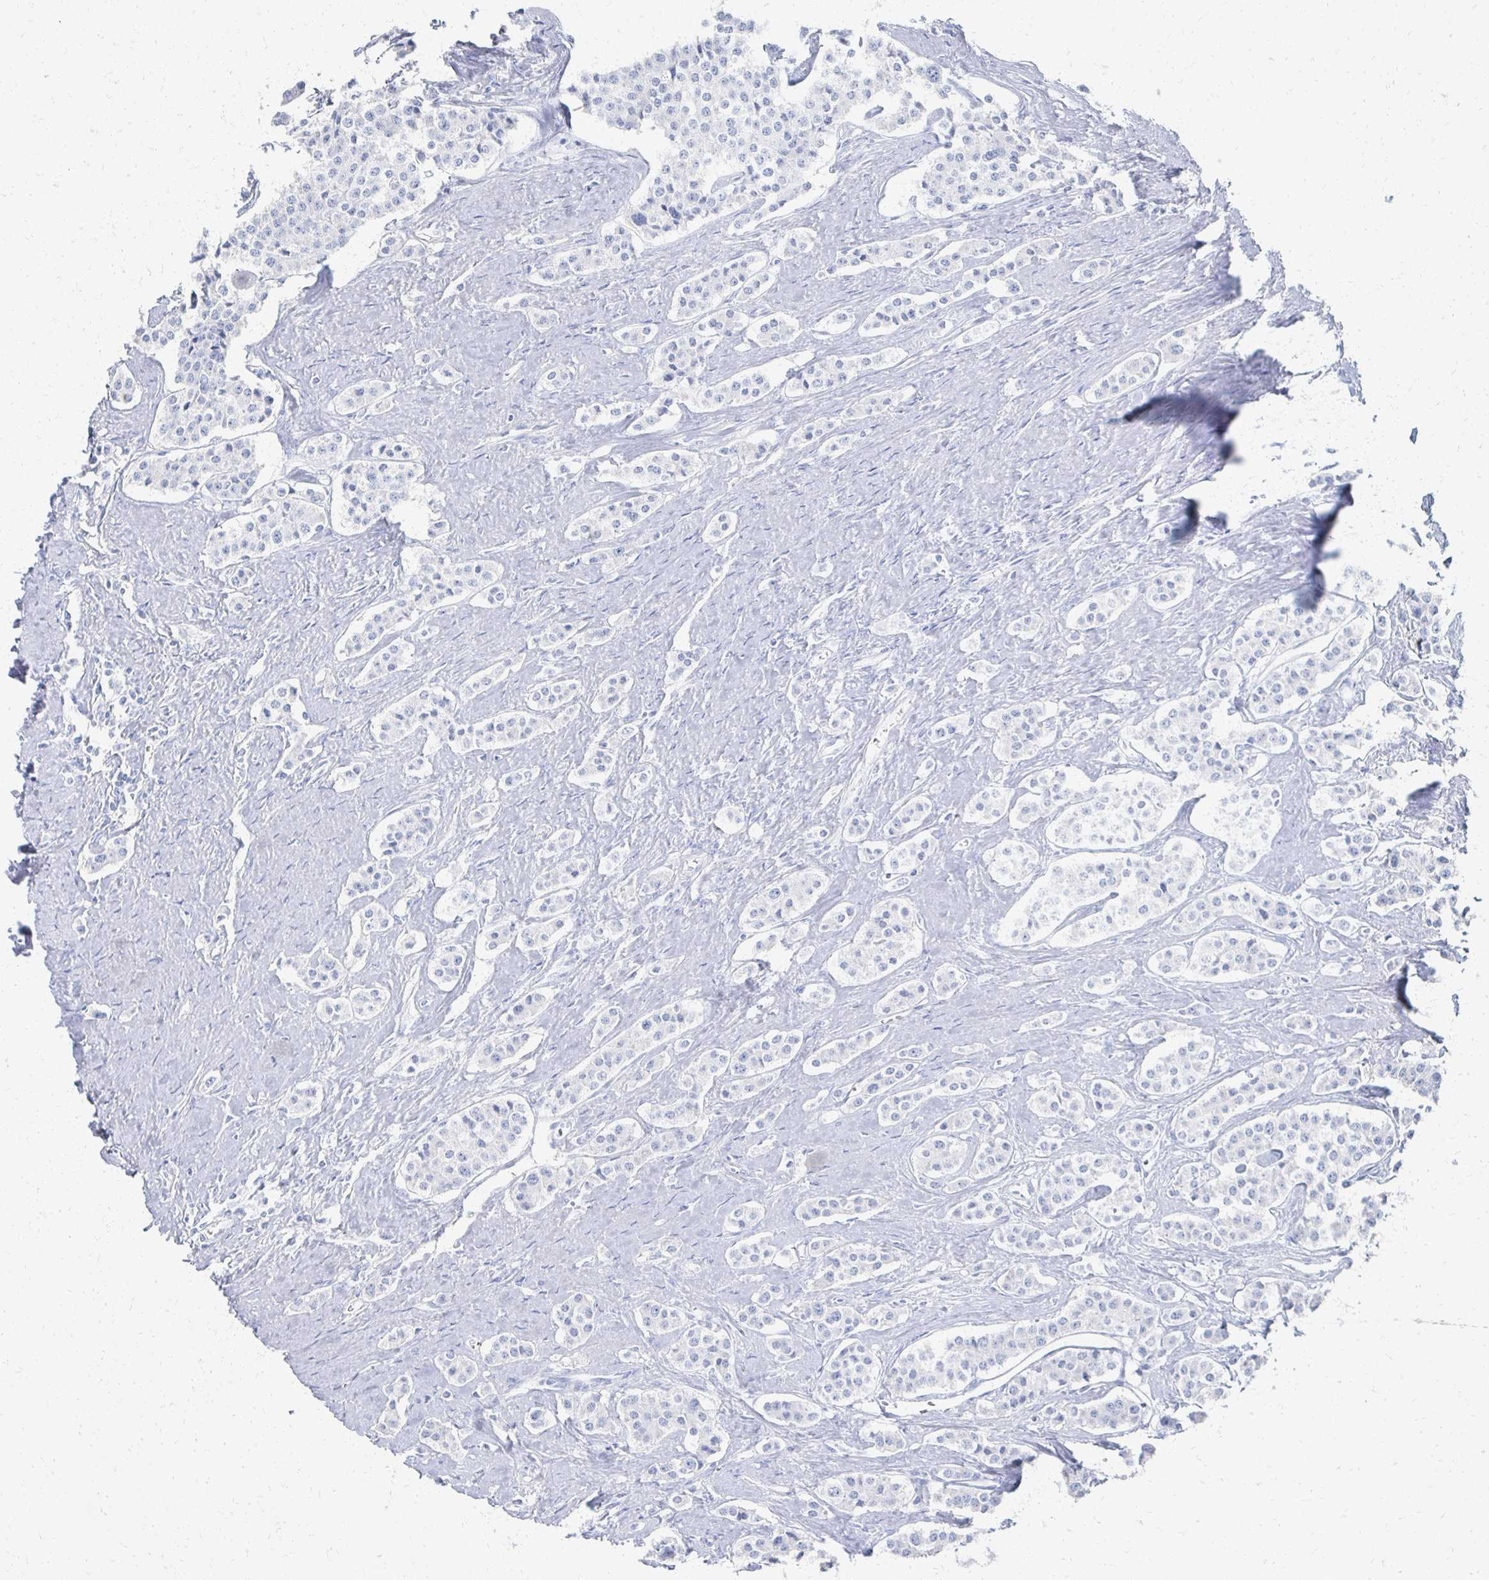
{"staining": {"intensity": "negative", "quantity": "none", "location": "none"}, "tissue": "carcinoid", "cell_type": "Tumor cells", "image_type": "cancer", "snomed": [{"axis": "morphology", "description": "Carcinoid, malignant, NOS"}, {"axis": "topography", "description": "Small intestine"}], "caption": "Image shows no protein staining in tumor cells of carcinoid (malignant) tissue. The staining was performed using DAB to visualize the protein expression in brown, while the nuclei were stained in blue with hematoxylin (Magnification: 20x).", "gene": "PRR20A", "patient": {"sex": "male", "age": 63}}